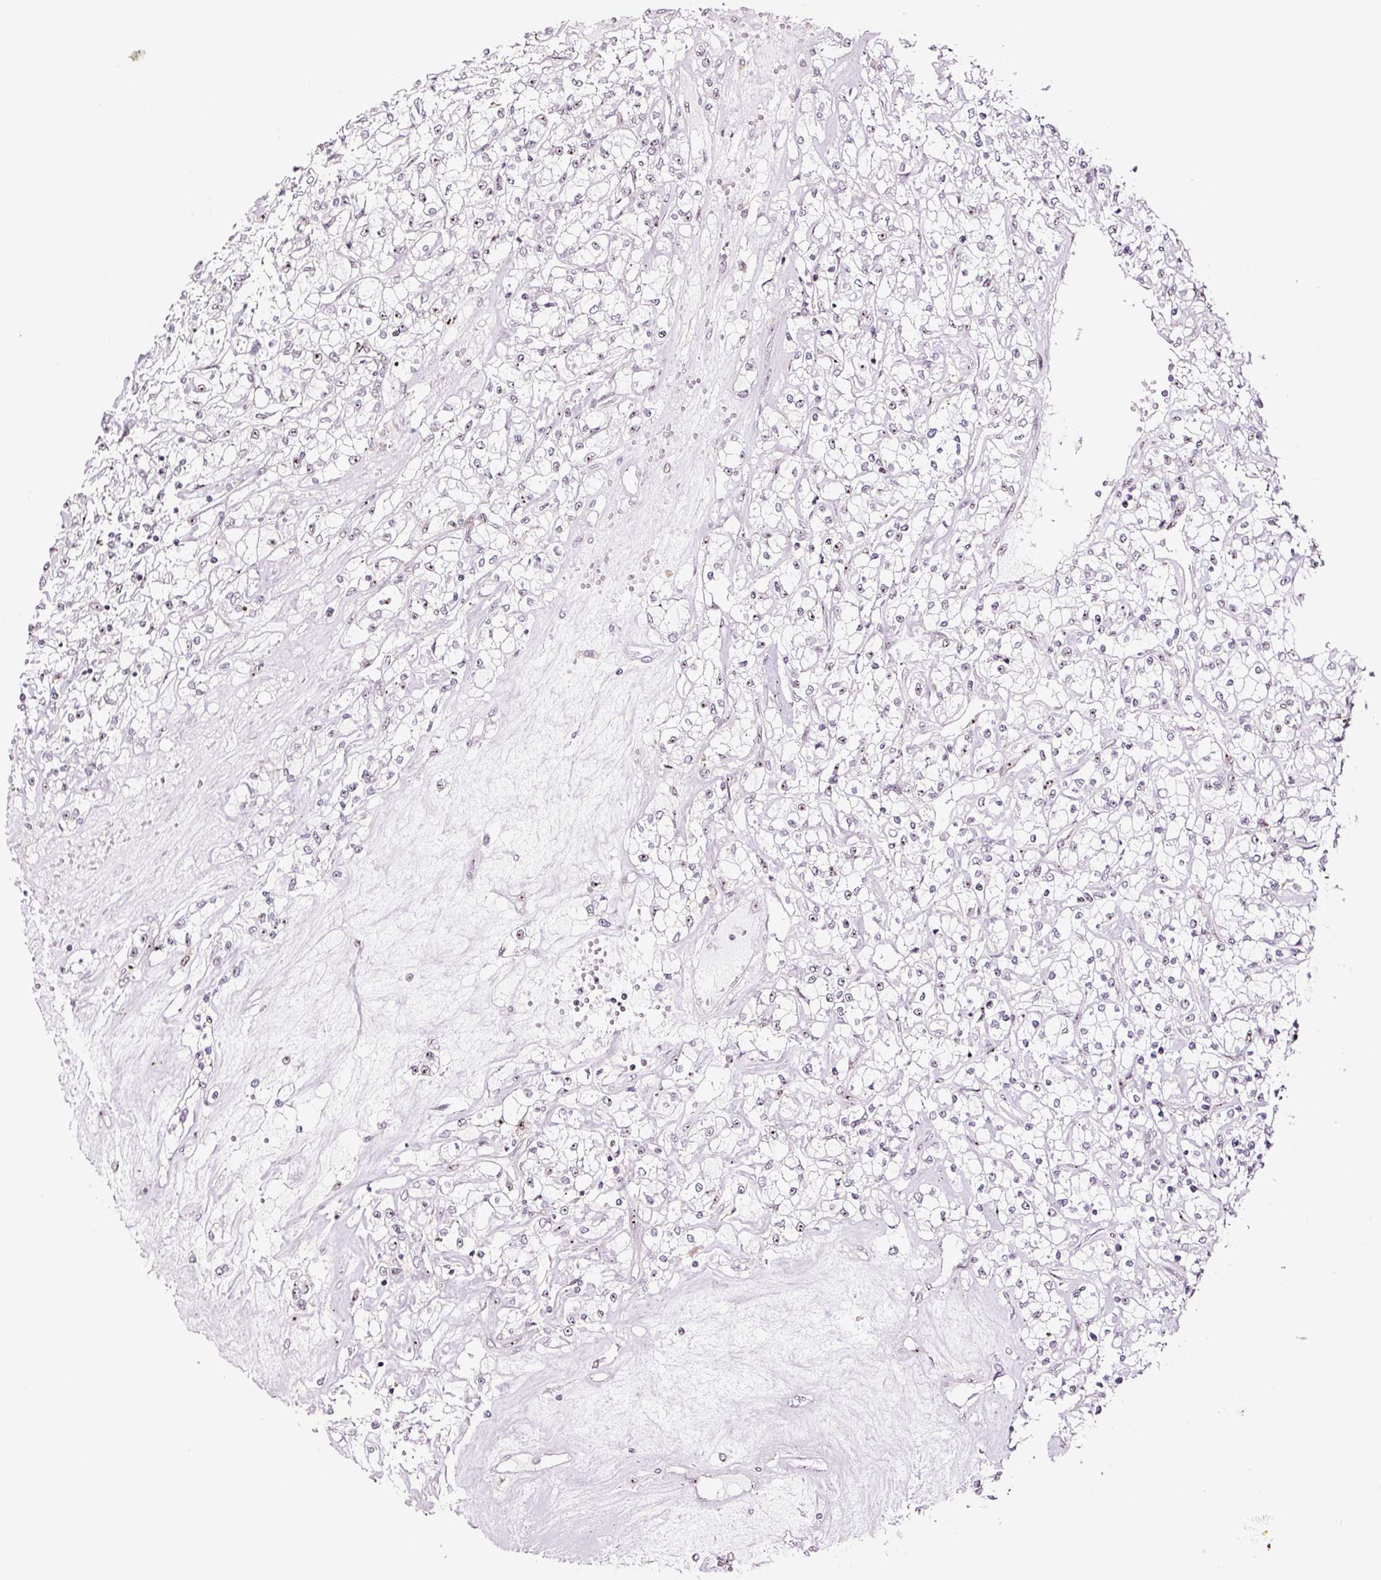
{"staining": {"intensity": "negative", "quantity": "none", "location": "none"}, "tissue": "renal cancer", "cell_type": "Tumor cells", "image_type": "cancer", "snomed": [{"axis": "morphology", "description": "Adenocarcinoma, NOS"}, {"axis": "topography", "description": "Kidney"}], "caption": "Tumor cells are negative for protein expression in human renal cancer.", "gene": "GNL3", "patient": {"sex": "female", "age": 59}}